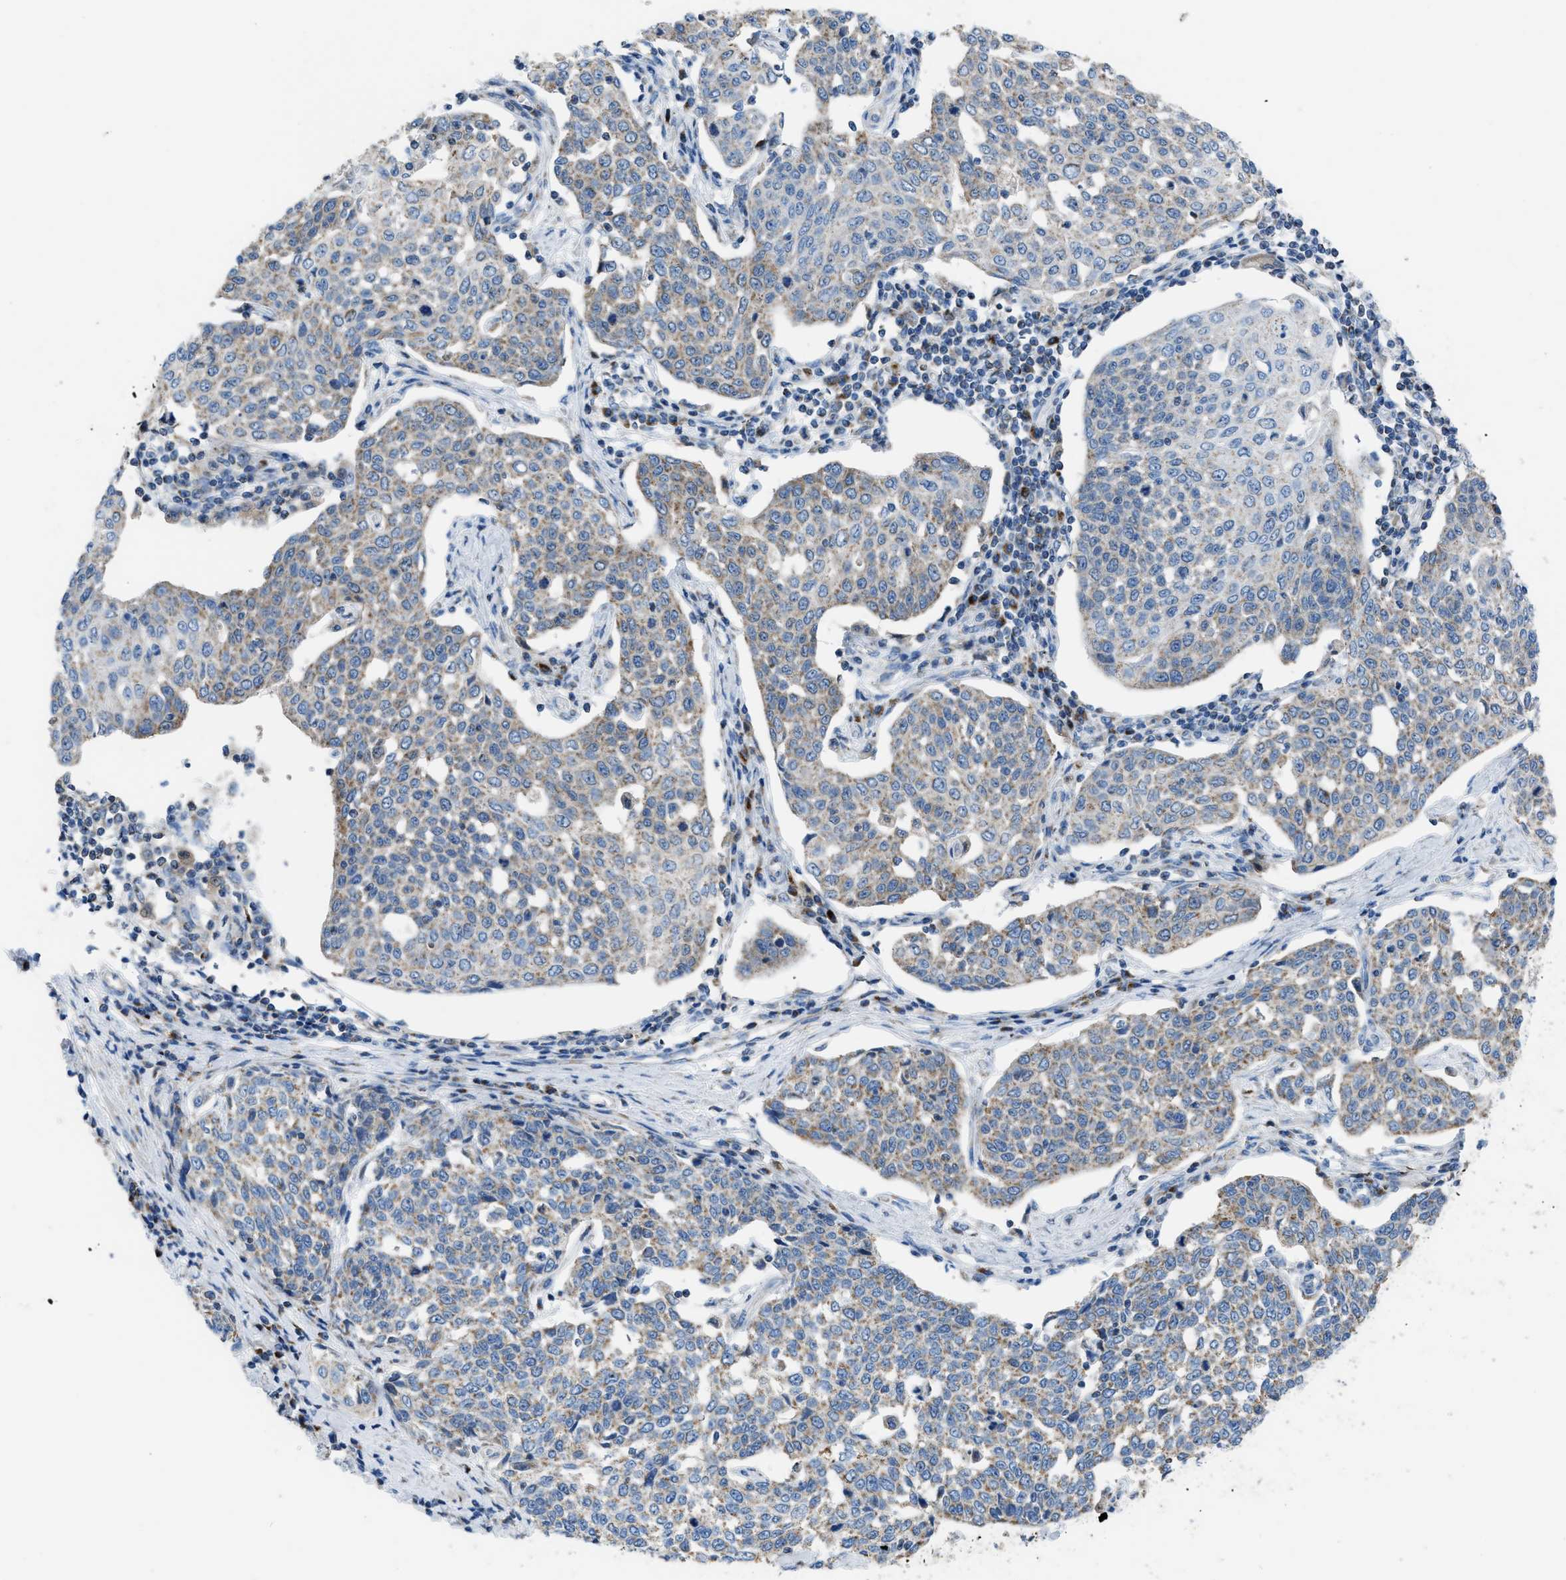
{"staining": {"intensity": "weak", "quantity": "25%-75%", "location": "cytoplasmic/membranous"}, "tissue": "cervical cancer", "cell_type": "Tumor cells", "image_type": "cancer", "snomed": [{"axis": "morphology", "description": "Squamous cell carcinoma, NOS"}, {"axis": "topography", "description": "Cervix"}], "caption": "This photomicrograph displays IHC staining of human squamous cell carcinoma (cervical), with low weak cytoplasmic/membranous expression in about 25%-75% of tumor cells.", "gene": "ETFB", "patient": {"sex": "female", "age": 34}}